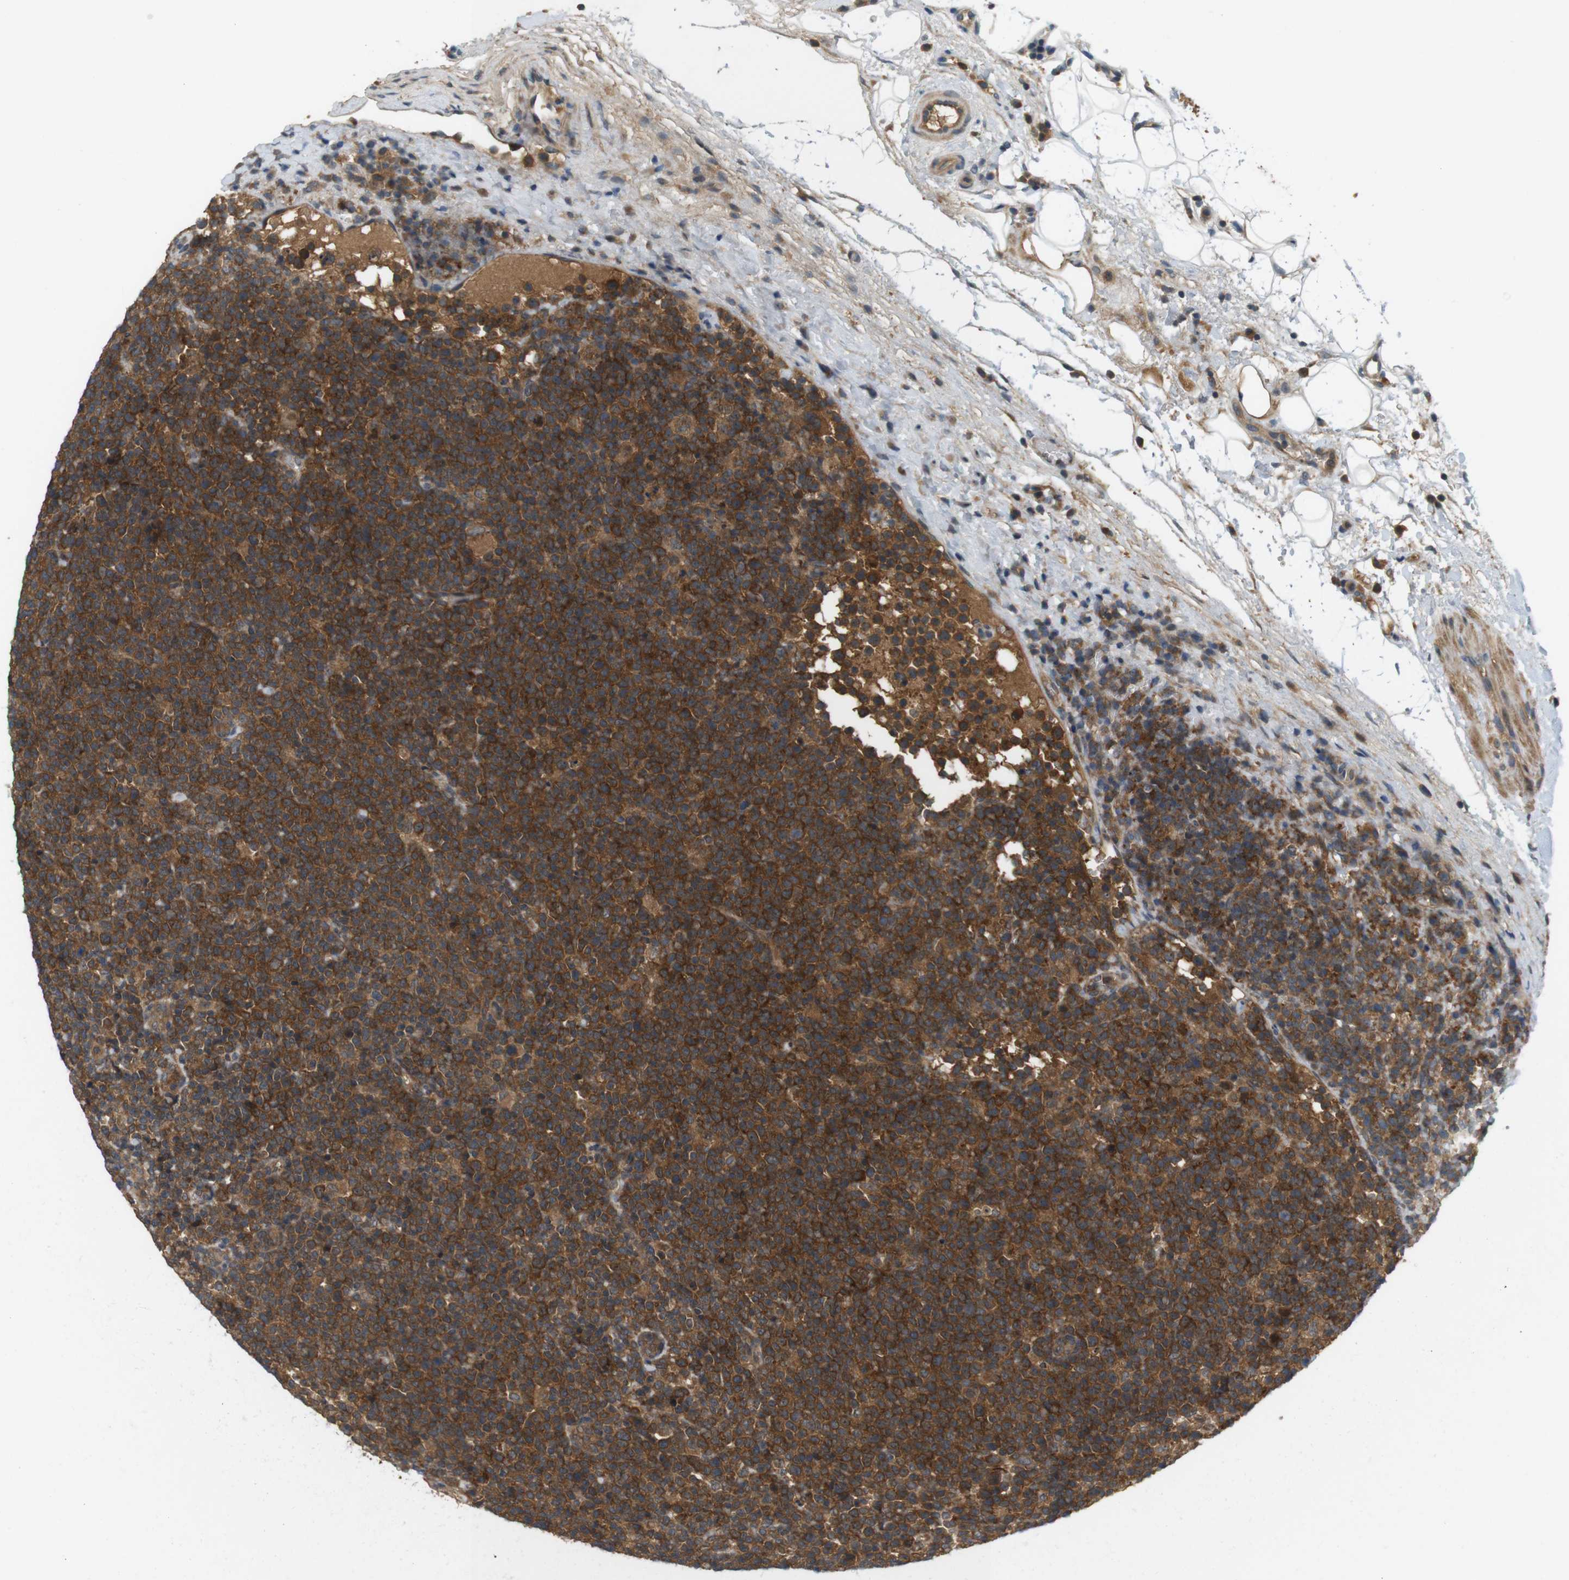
{"staining": {"intensity": "strong", "quantity": ">75%", "location": "cytoplasmic/membranous"}, "tissue": "lymphoma", "cell_type": "Tumor cells", "image_type": "cancer", "snomed": [{"axis": "morphology", "description": "Malignant lymphoma, non-Hodgkin's type, High grade"}, {"axis": "topography", "description": "Lymph node"}], "caption": "A brown stain highlights strong cytoplasmic/membranous positivity of a protein in lymphoma tumor cells.", "gene": "NFKBIE", "patient": {"sex": "male", "age": 61}}